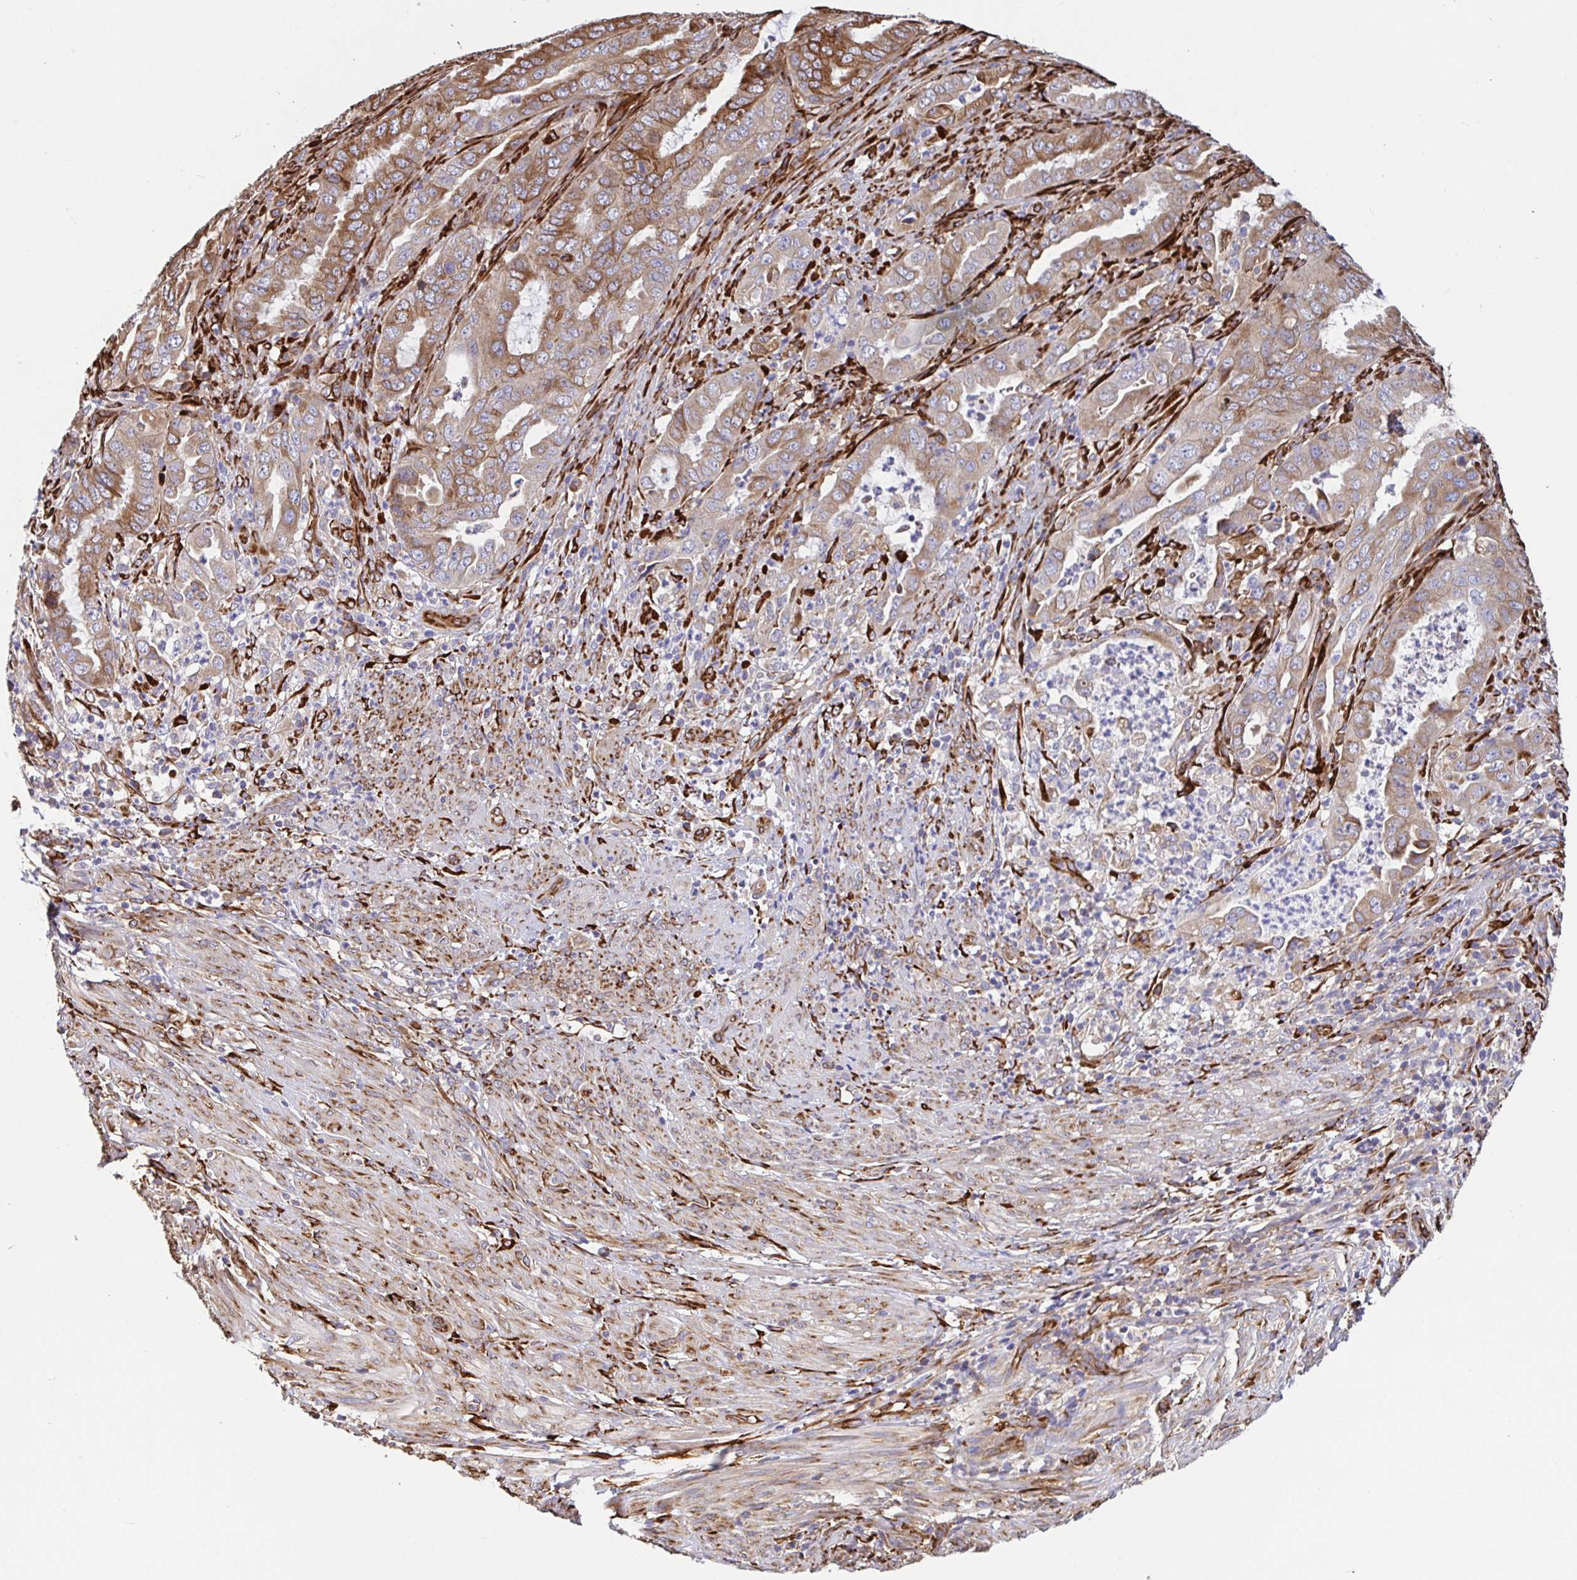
{"staining": {"intensity": "moderate", "quantity": ">75%", "location": "cytoplasmic/membranous"}, "tissue": "endometrial cancer", "cell_type": "Tumor cells", "image_type": "cancer", "snomed": [{"axis": "morphology", "description": "Adenocarcinoma, NOS"}, {"axis": "topography", "description": "Endometrium"}], "caption": "Moderate cytoplasmic/membranous staining for a protein is identified in about >75% of tumor cells of endometrial adenocarcinoma using immunohistochemistry.", "gene": "MAOA", "patient": {"sex": "female", "age": 51}}